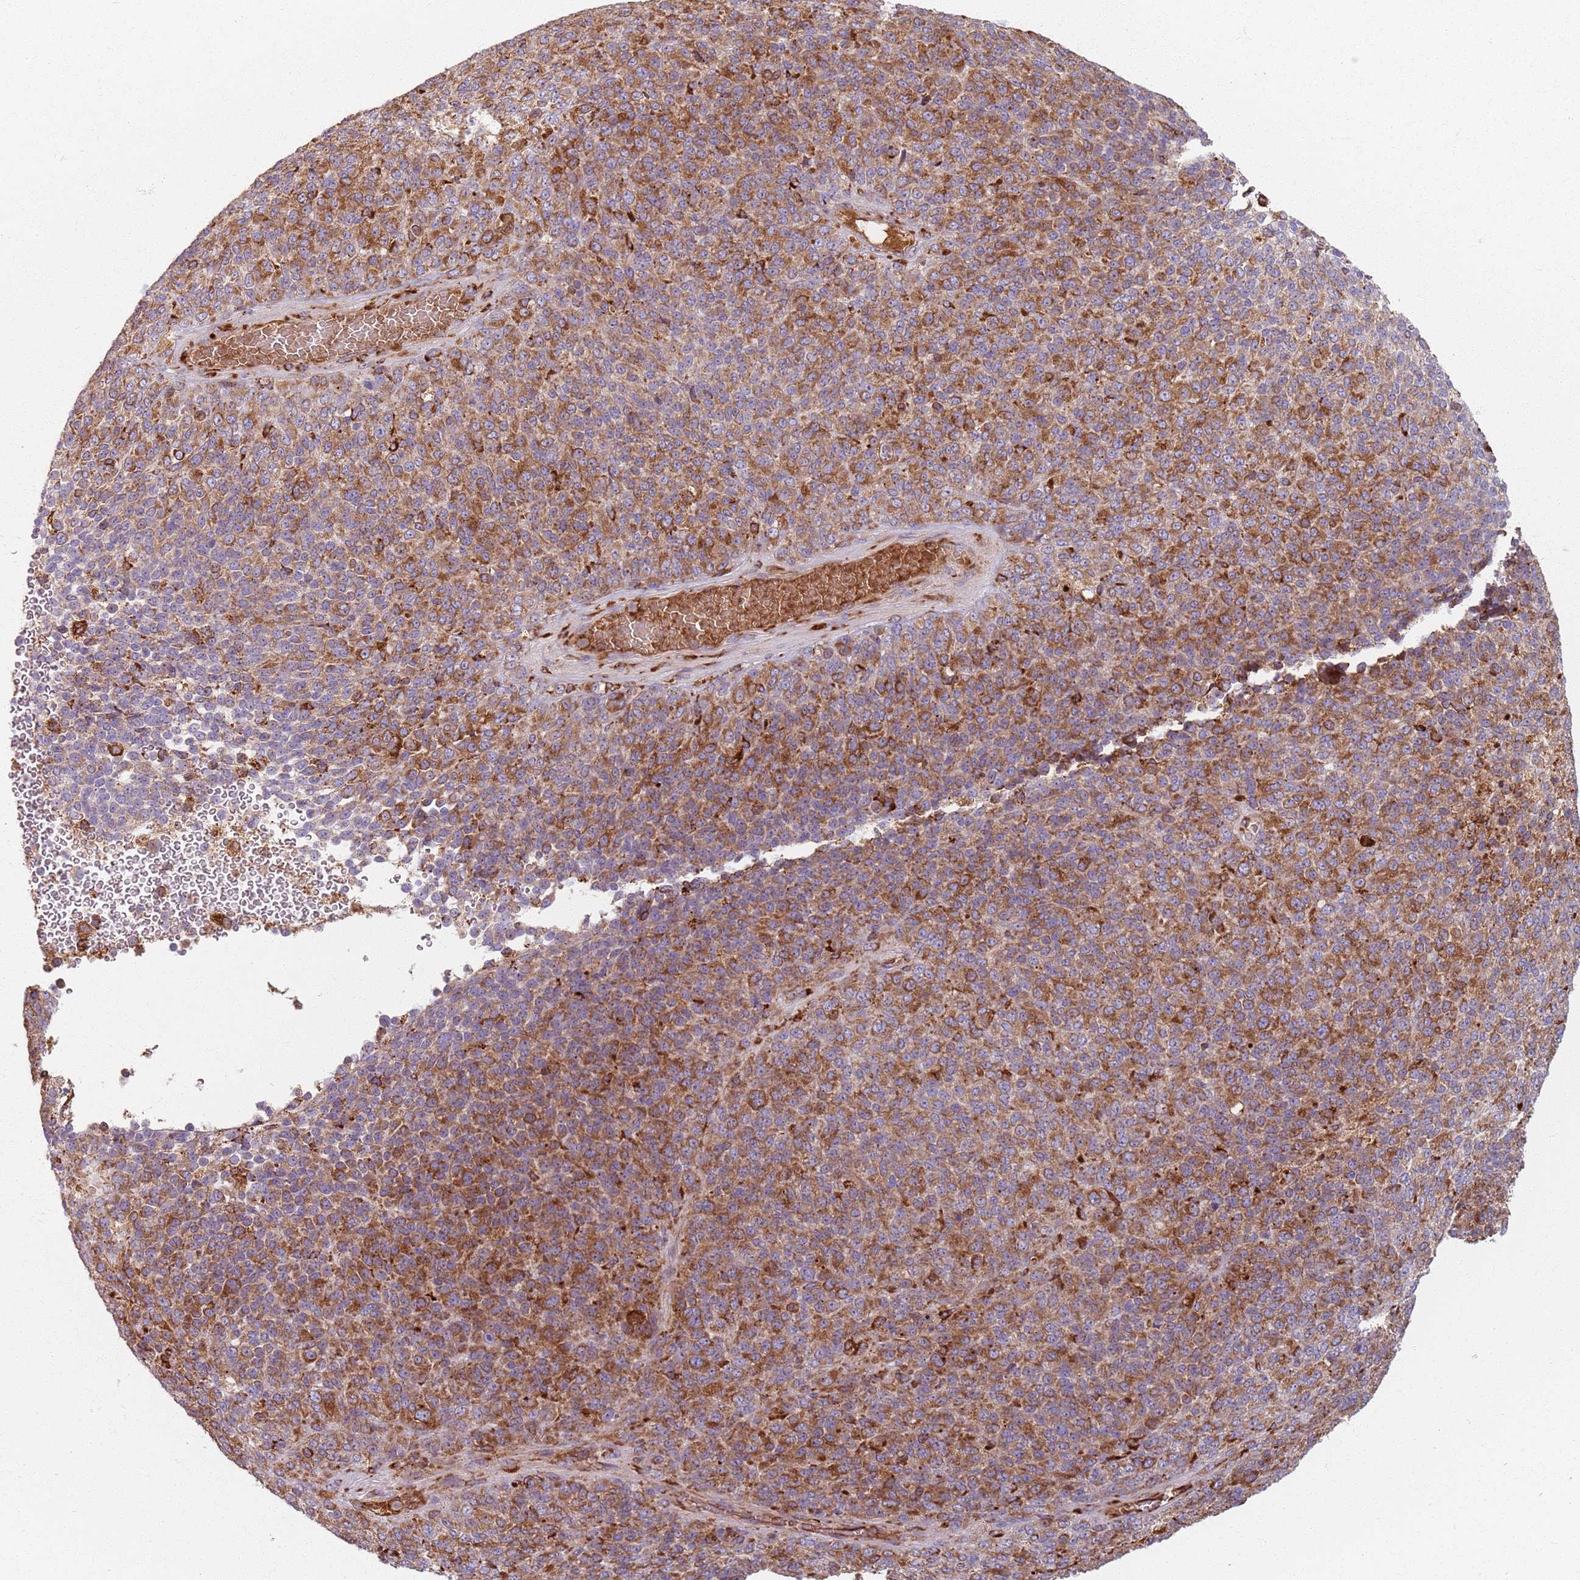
{"staining": {"intensity": "moderate", "quantity": ">75%", "location": "cytoplasmic/membranous"}, "tissue": "melanoma", "cell_type": "Tumor cells", "image_type": "cancer", "snomed": [{"axis": "morphology", "description": "Malignant melanoma, Metastatic site"}, {"axis": "topography", "description": "Brain"}], "caption": "Malignant melanoma (metastatic site) tissue reveals moderate cytoplasmic/membranous positivity in approximately >75% of tumor cells, visualized by immunohistochemistry.", "gene": "COLGALT1", "patient": {"sex": "female", "age": 56}}